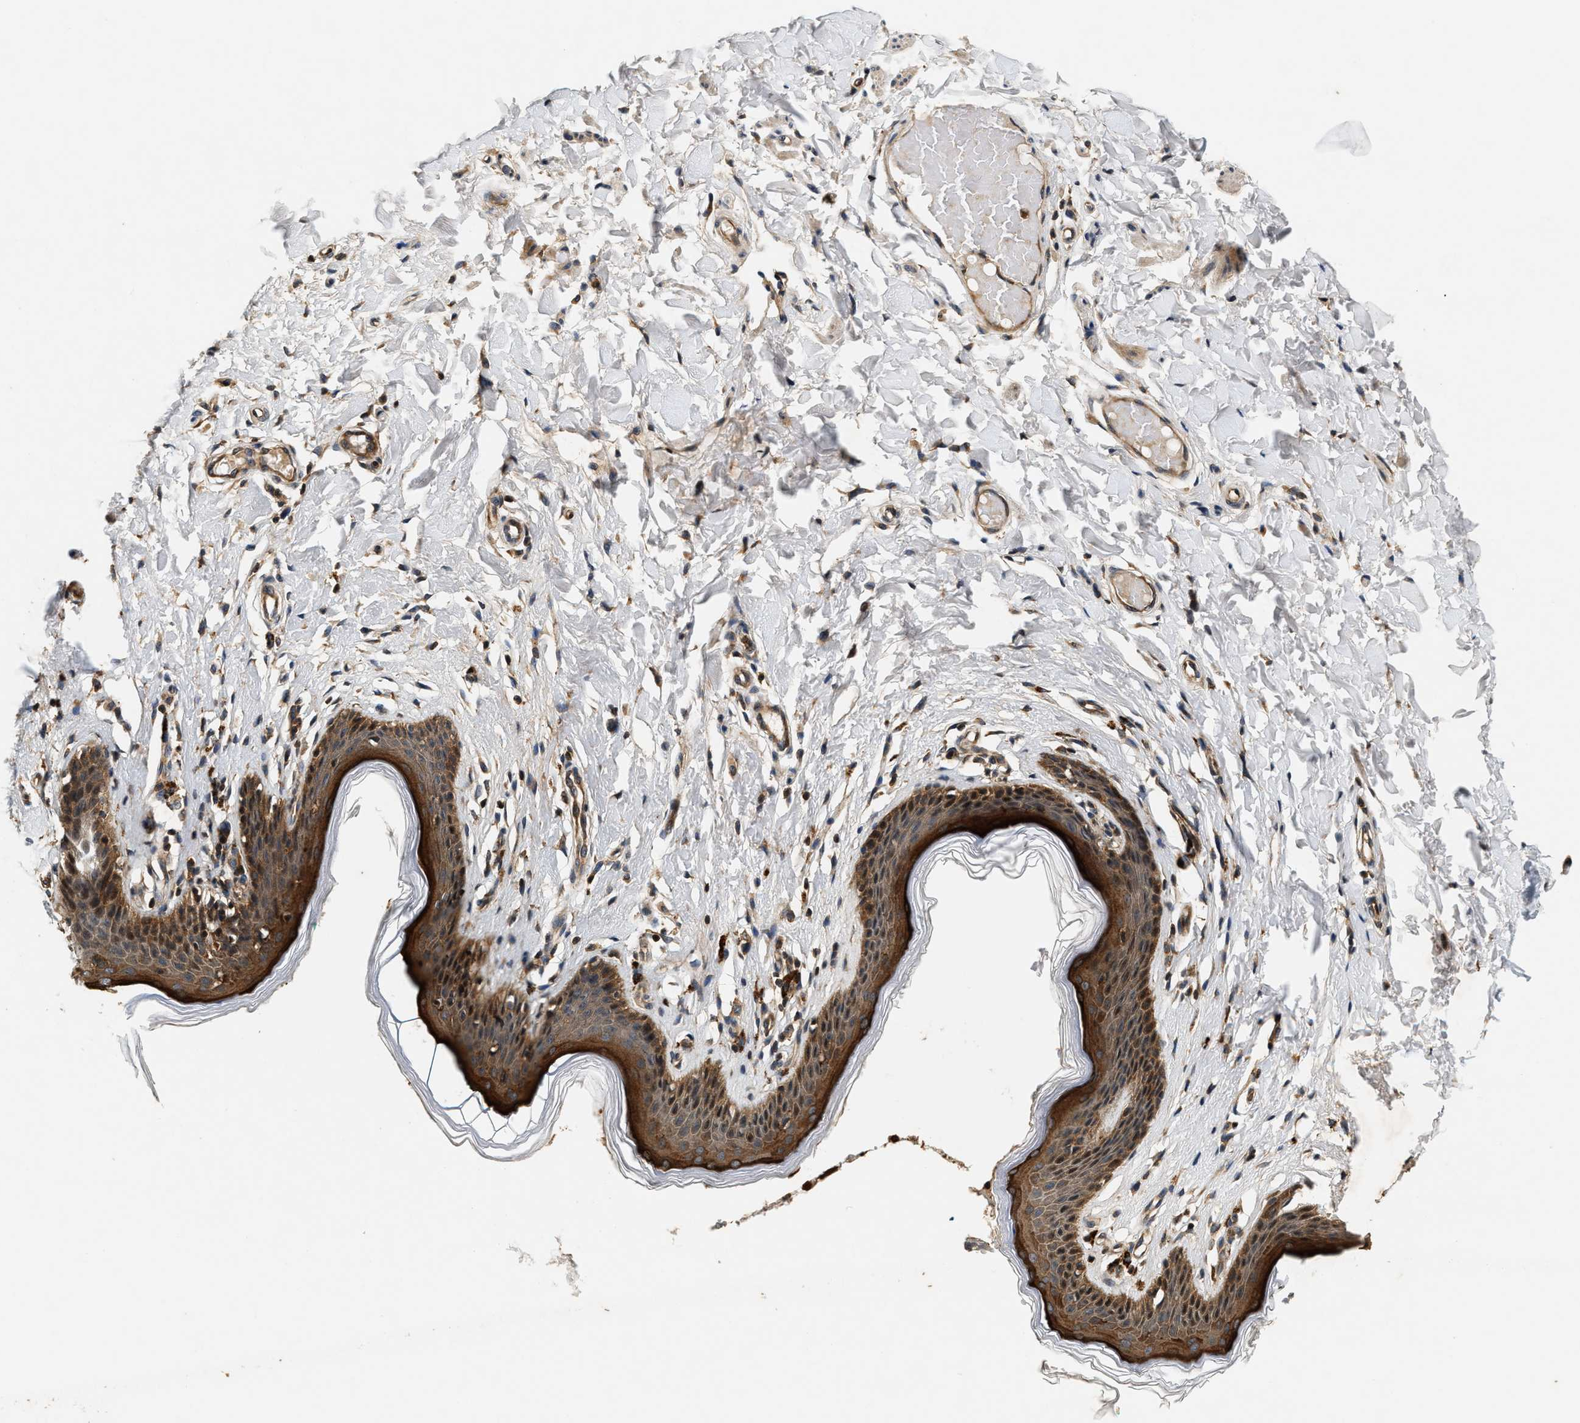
{"staining": {"intensity": "strong", "quantity": ">75%", "location": "cytoplasmic/membranous"}, "tissue": "skin", "cell_type": "Epidermal cells", "image_type": "normal", "snomed": [{"axis": "morphology", "description": "Normal tissue, NOS"}, {"axis": "topography", "description": "Vulva"}], "caption": "DAB (3,3'-diaminobenzidine) immunohistochemical staining of normal human skin exhibits strong cytoplasmic/membranous protein positivity in approximately >75% of epidermal cells.", "gene": "SAMD9", "patient": {"sex": "female", "age": 66}}